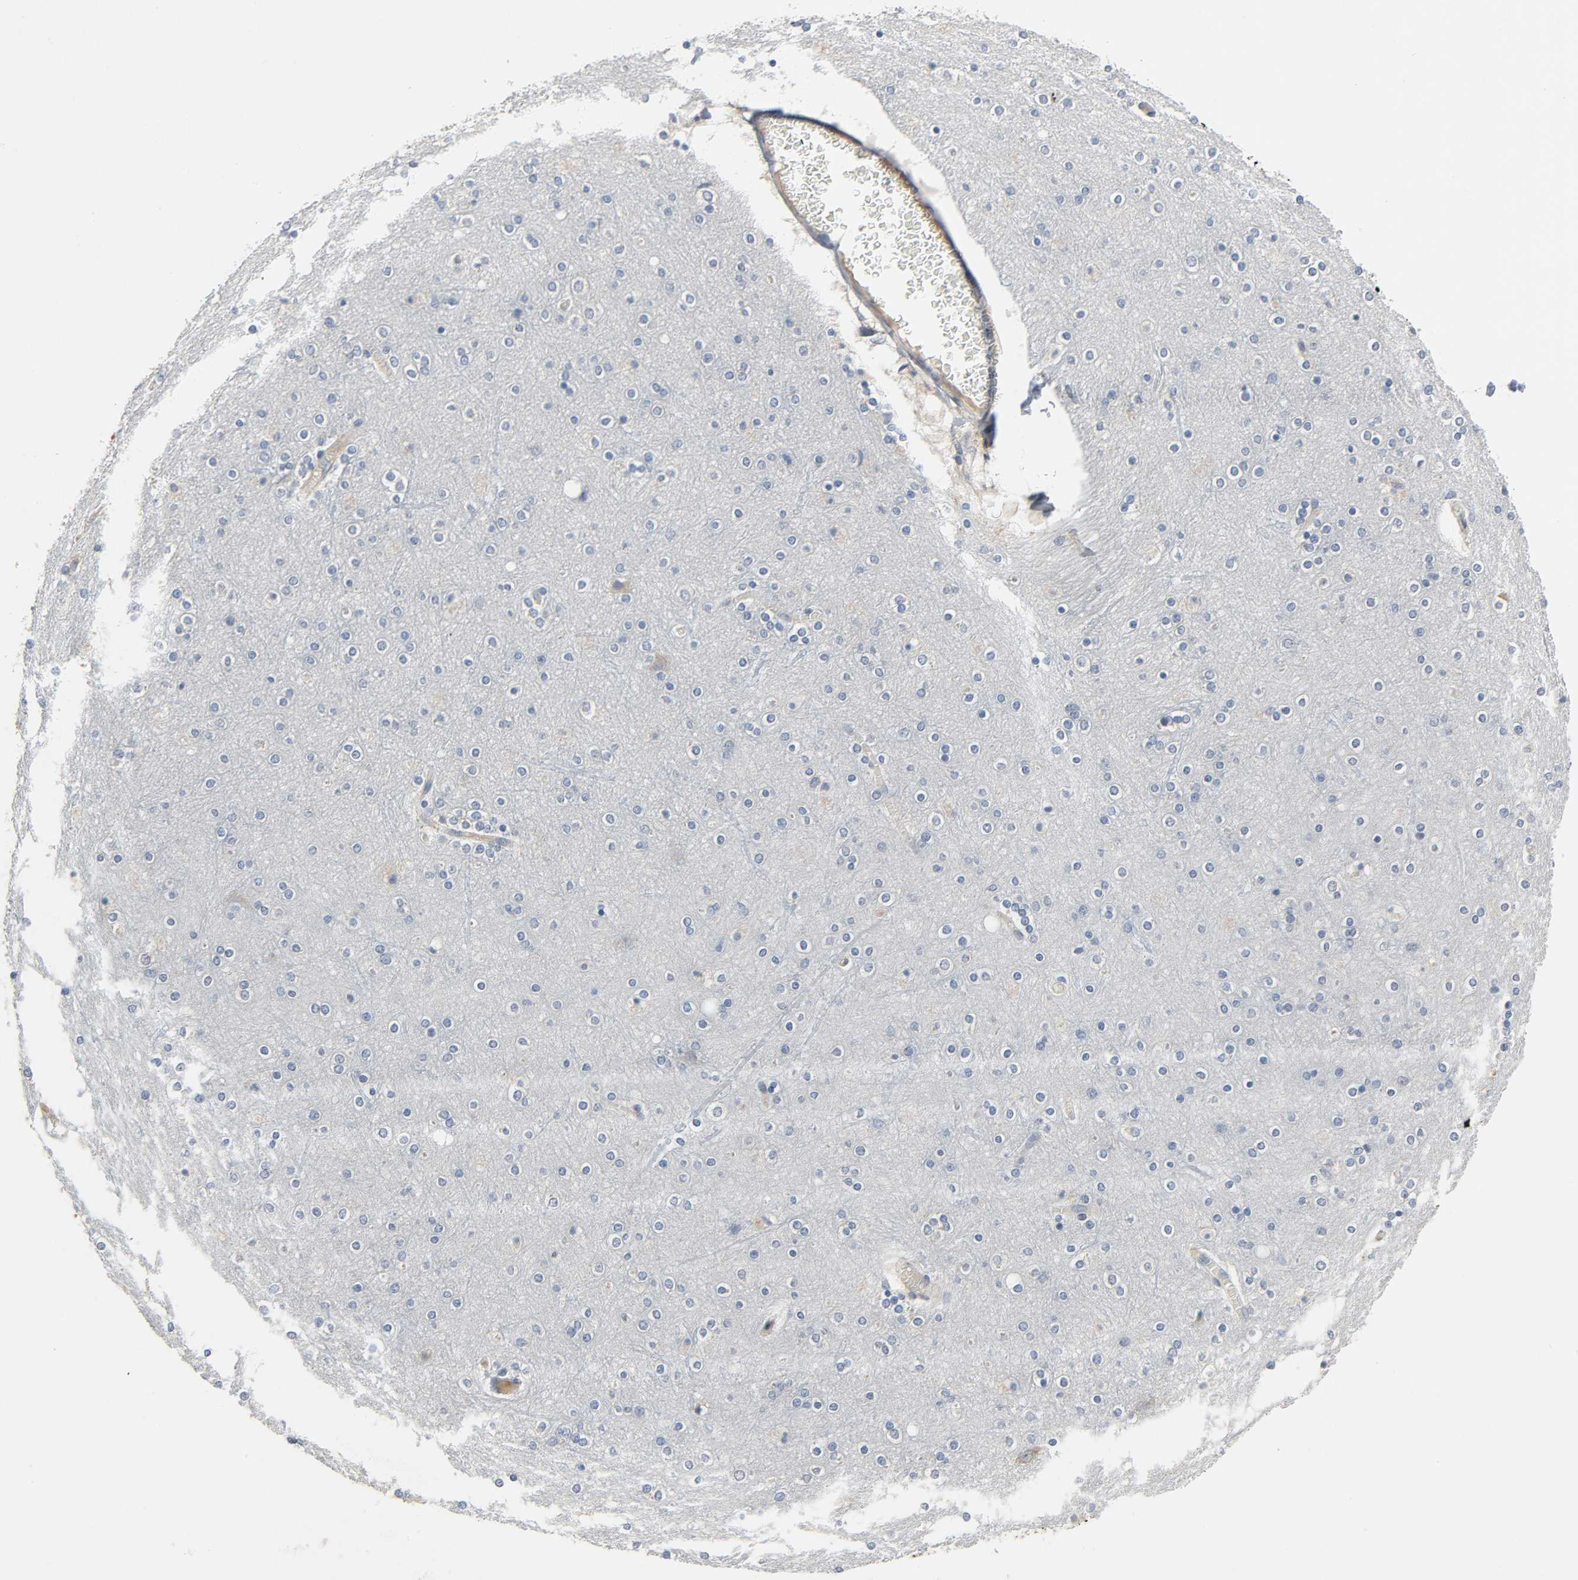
{"staining": {"intensity": "negative", "quantity": "none", "location": "none"}, "tissue": "cerebral cortex", "cell_type": "Endothelial cells", "image_type": "normal", "snomed": [{"axis": "morphology", "description": "Normal tissue, NOS"}, {"axis": "topography", "description": "Cerebral cortex"}], "caption": "Micrograph shows no protein staining in endothelial cells of normal cerebral cortex.", "gene": "CD4", "patient": {"sex": "female", "age": 54}}